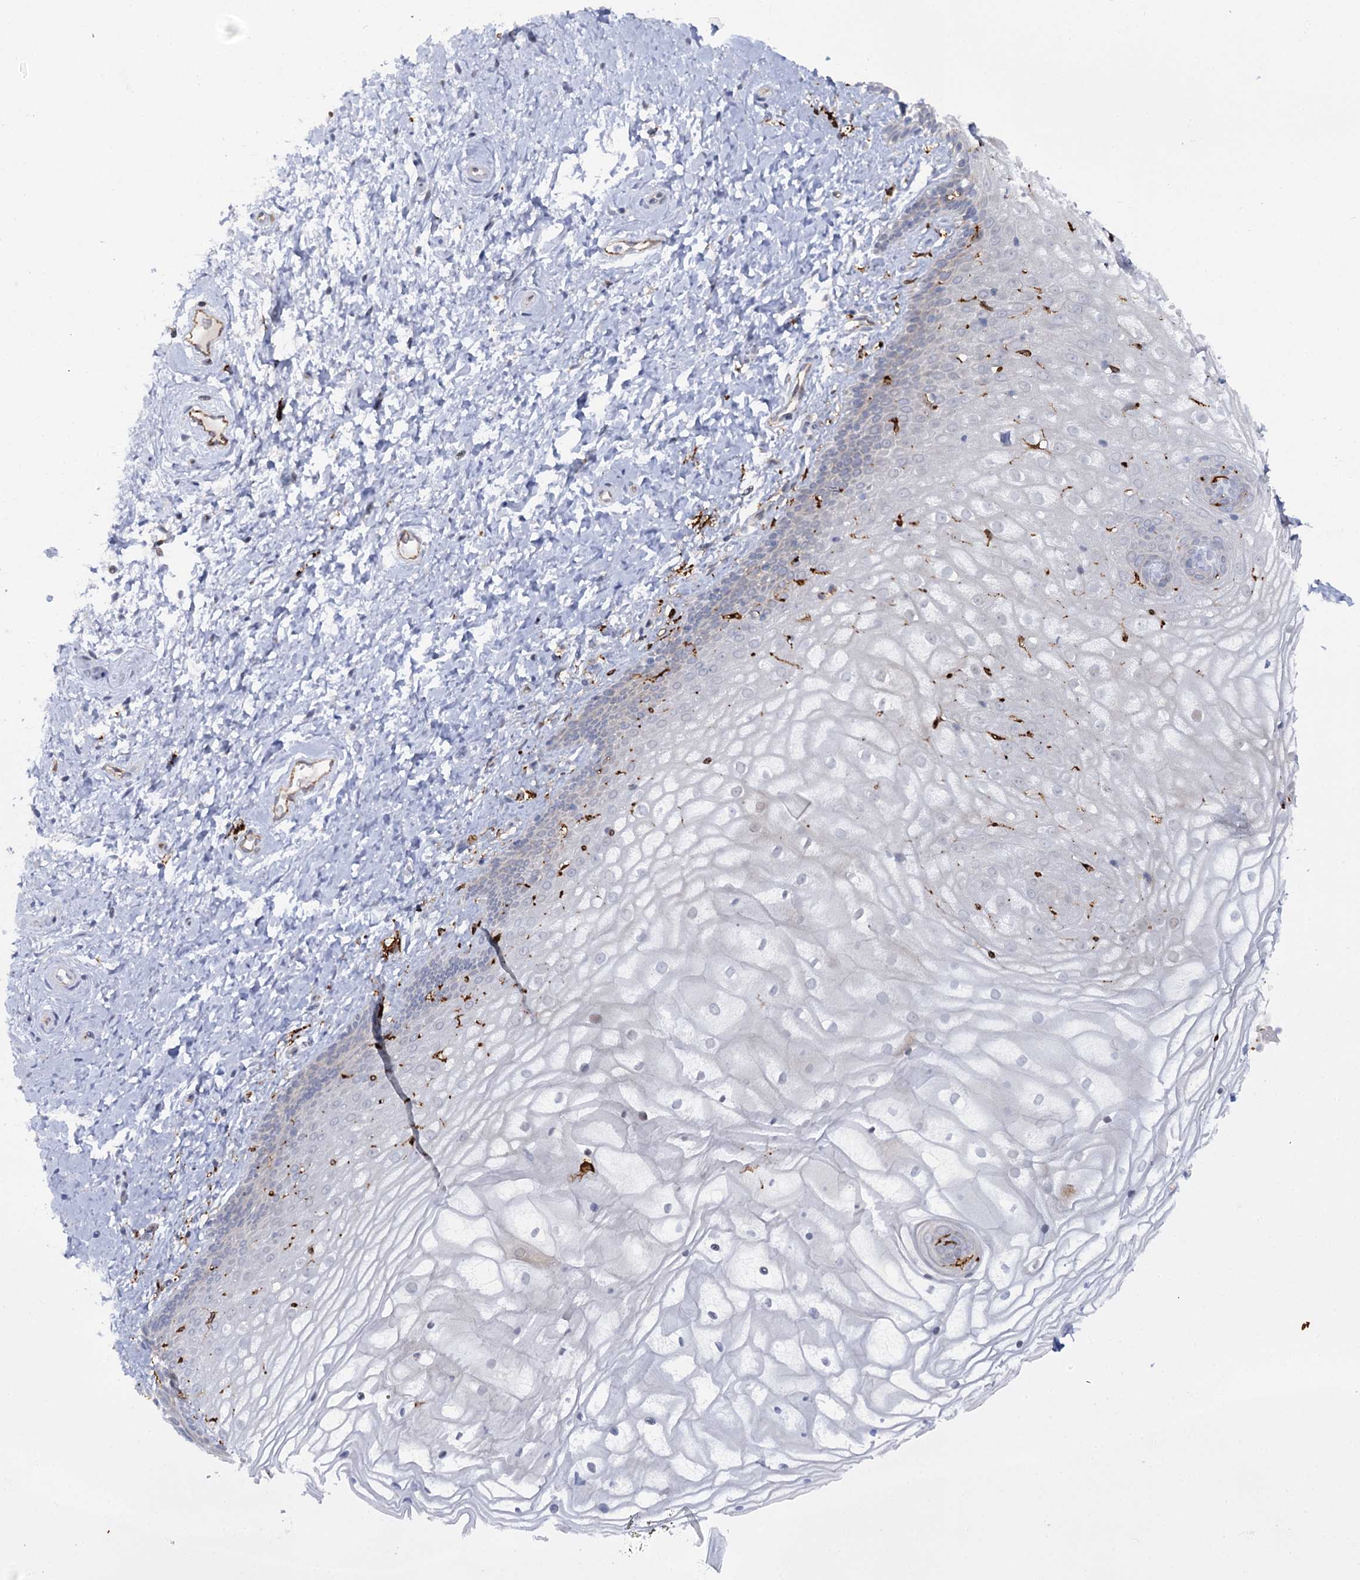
{"staining": {"intensity": "negative", "quantity": "none", "location": "none"}, "tissue": "vagina", "cell_type": "Squamous epithelial cells", "image_type": "normal", "snomed": [{"axis": "morphology", "description": "Normal tissue, NOS"}, {"axis": "topography", "description": "Vagina"}, {"axis": "topography", "description": "Cervix"}], "caption": "DAB (3,3'-diaminobenzidine) immunohistochemical staining of normal vagina shows no significant staining in squamous epithelial cells.", "gene": "PIWIL4", "patient": {"sex": "female", "age": 40}}